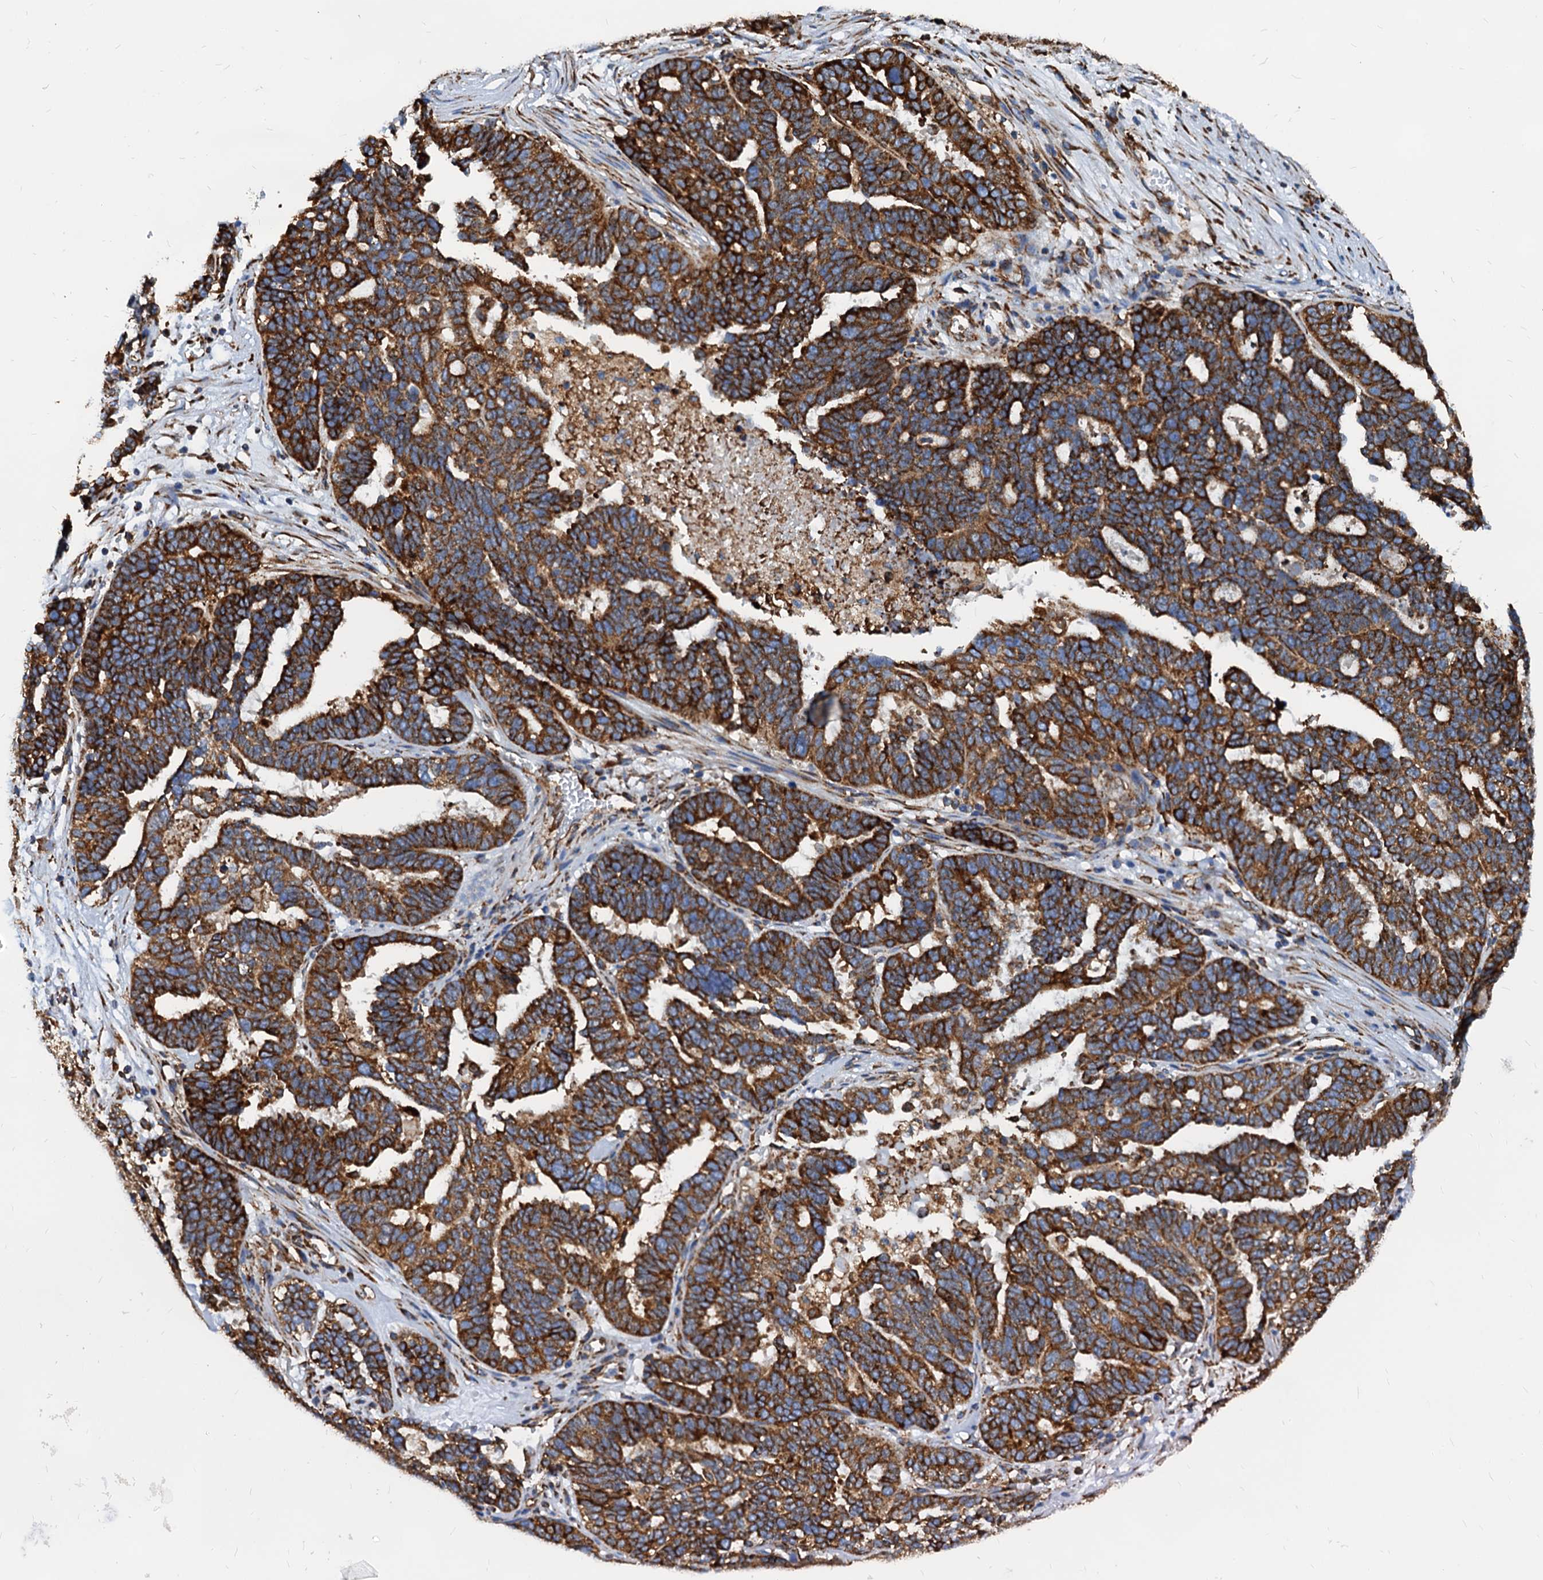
{"staining": {"intensity": "strong", "quantity": ">75%", "location": "cytoplasmic/membranous"}, "tissue": "ovarian cancer", "cell_type": "Tumor cells", "image_type": "cancer", "snomed": [{"axis": "morphology", "description": "Cystadenocarcinoma, serous, NOS"}, {"axis": "topography", "description": "Ovary"}], "caption": "Tumor cells reveal strong cytoplasmic/membranous expression in about >75% of cells in ovarian serous cystadenocarcinoma. (brown staining indicates protein expression, while blue staining denotes nuclei).", "gene": "HSPA5", "patient": {"sex": "female", "age": 59}}